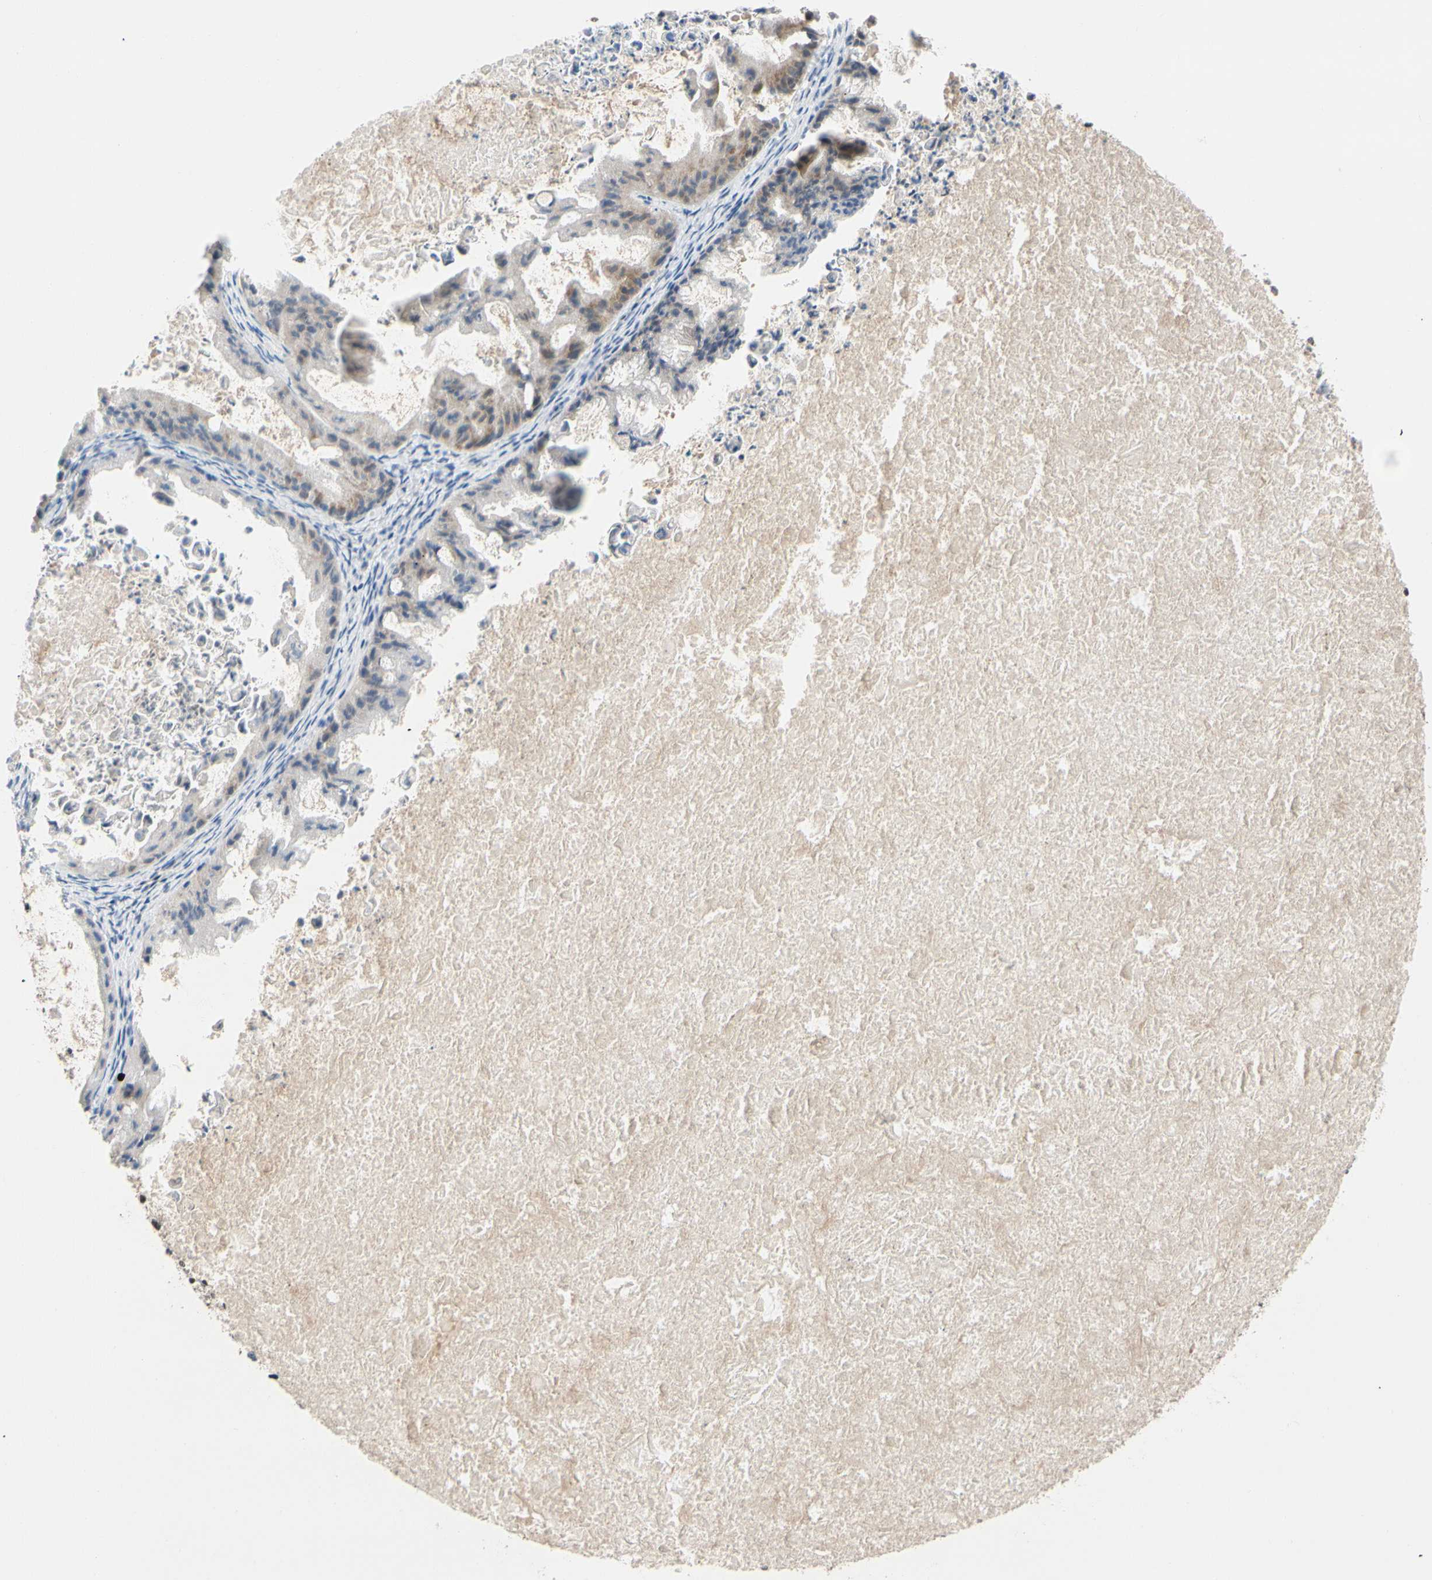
{"staining": {"intensity": "weak", "quantity": "25%-75%", "location": "cytoplasmic/membranous"}, "tissue": "ovarian cancer", "cell_type": "Tumor cells", "image_type": "cancer", "snomed": [{"axis": "morphology", "description": "Cystadenocarcinoma, mucinous, NOS"}, {"axis": "topography", "description": "Ovary"}], "caption": "Human ovarian cancer (mucinous cystadenocarcinoma) stained with a brown dye shows weak cytoplasmic/membranous positive staining in approximately 25%-75% of tumor cells.", "gene": "TAF4", "patient": {"sex": "female", "age": 37}}